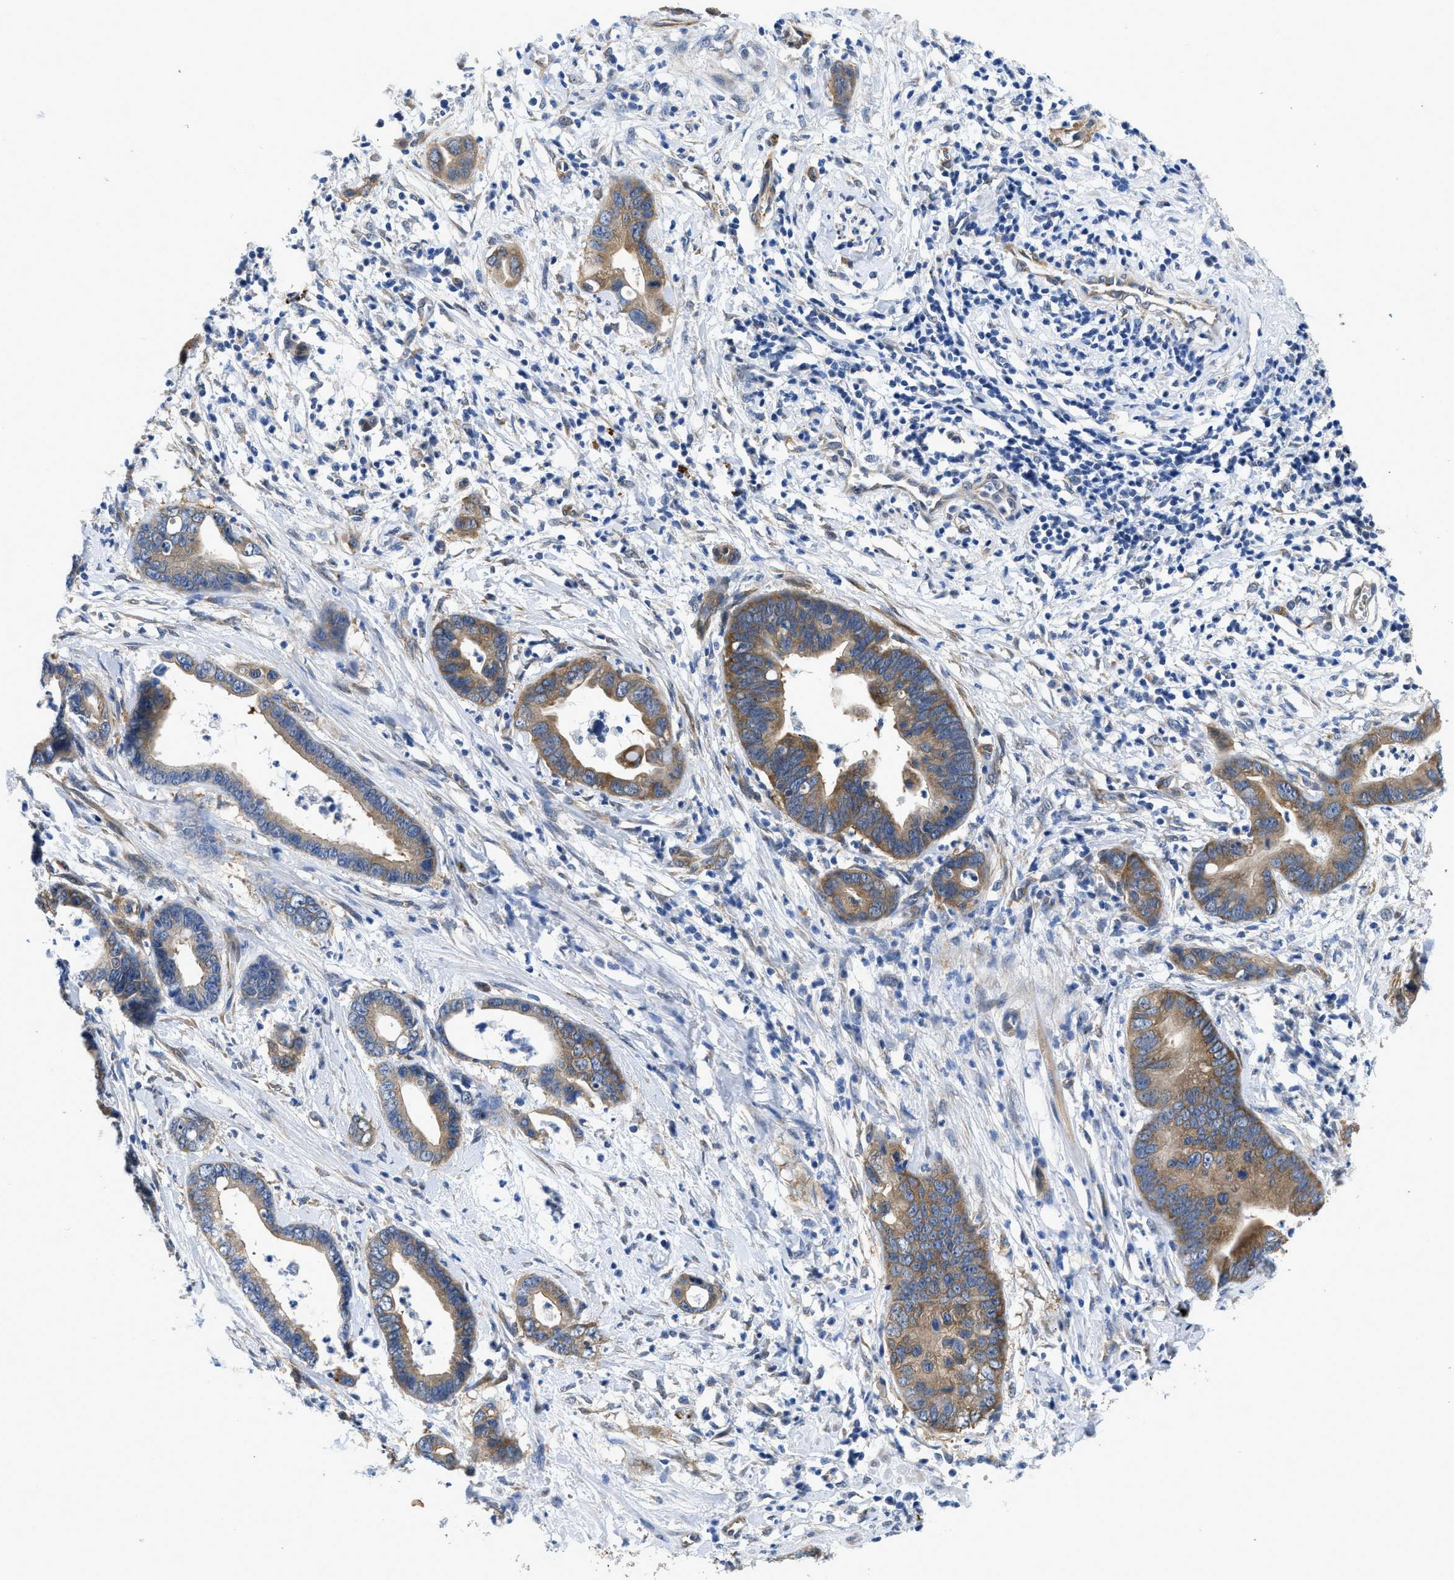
{"staining": {"intensity": "moderate", "quantity": ">75%", "location": "cytoplasmic/membranous"}, "tissue": "cervical cancer", "cell_type": "Tumor cells", "image_type": "cancer", "snomed": [{"axis": "morphology", "description": "Adenocarcinoma, NOS"}, {"axis": "topography", "description": "Cervix"}], "caption": "Brown immunohistochemical staining in human cervical cancer exhibits moderate cytoplasmic/membranous positivity in about >75% of tumor cells. Using DAB (brown) and hematoxylin (blue) stains, captured at high magnification using brightfield microscopy.", "gene": "RAPH1", "patient": {"sex": "female", "age": 44}}